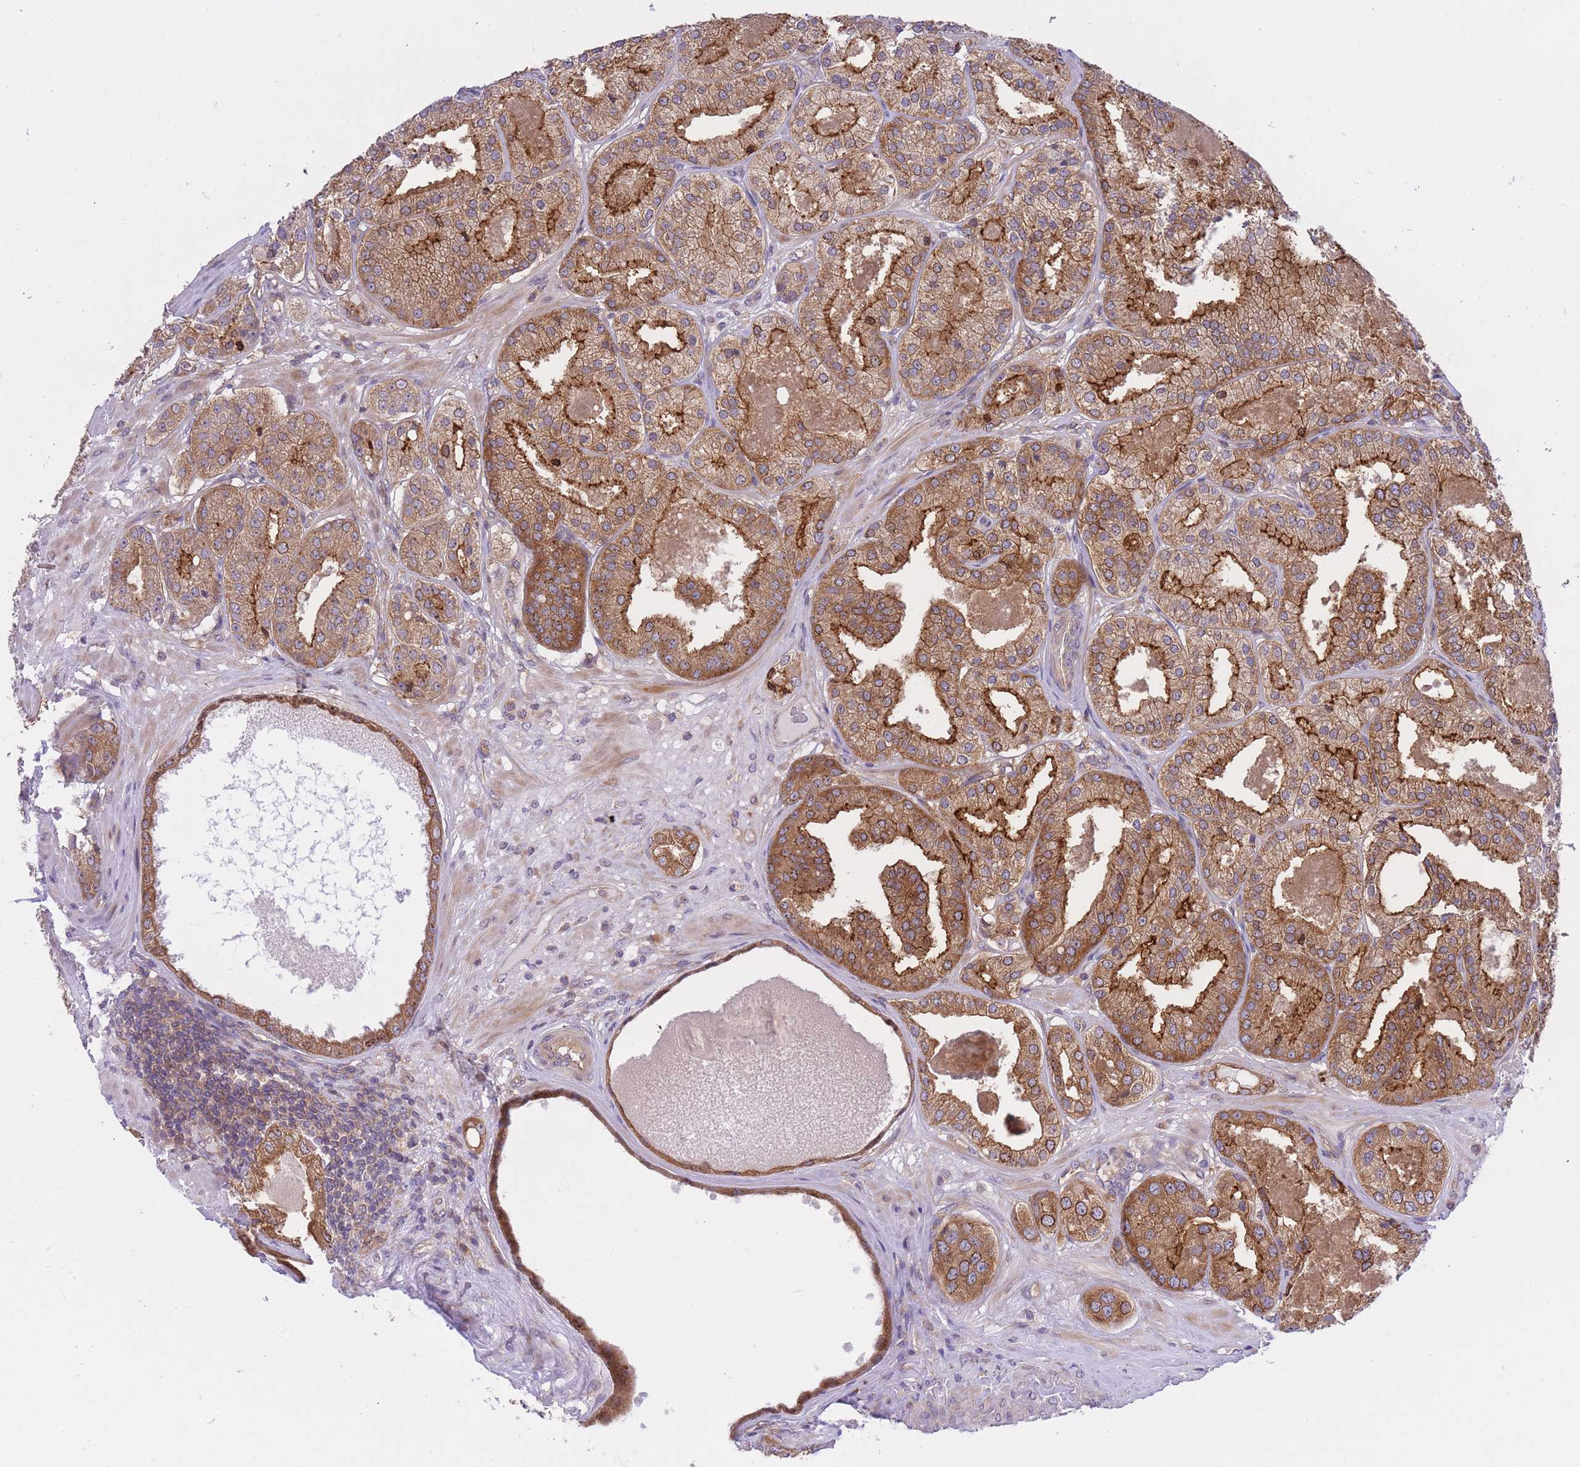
{"staining": {"intensity": "moderate", "quantity": "25%-75%", "location": "cytoplasmic/membranous"}, "tissue": "prostate cancer", "cell_type": "Tumor cells", "image_type": "cancer", "snomed": [{"axis": "morphology", "description": "Adenocarcinoma, High grade"}, {"axis": "topography", "description": "Prostate"}], "caption": "This is an image of immunohistochemistry staining of prostate high-grade adenocarcinoma, which shows moderate positivity in the cytoplasmic/membranous of tumor cells.", "gene": "EIF2B2", "patient": {"sex": "male", "age": 63}}